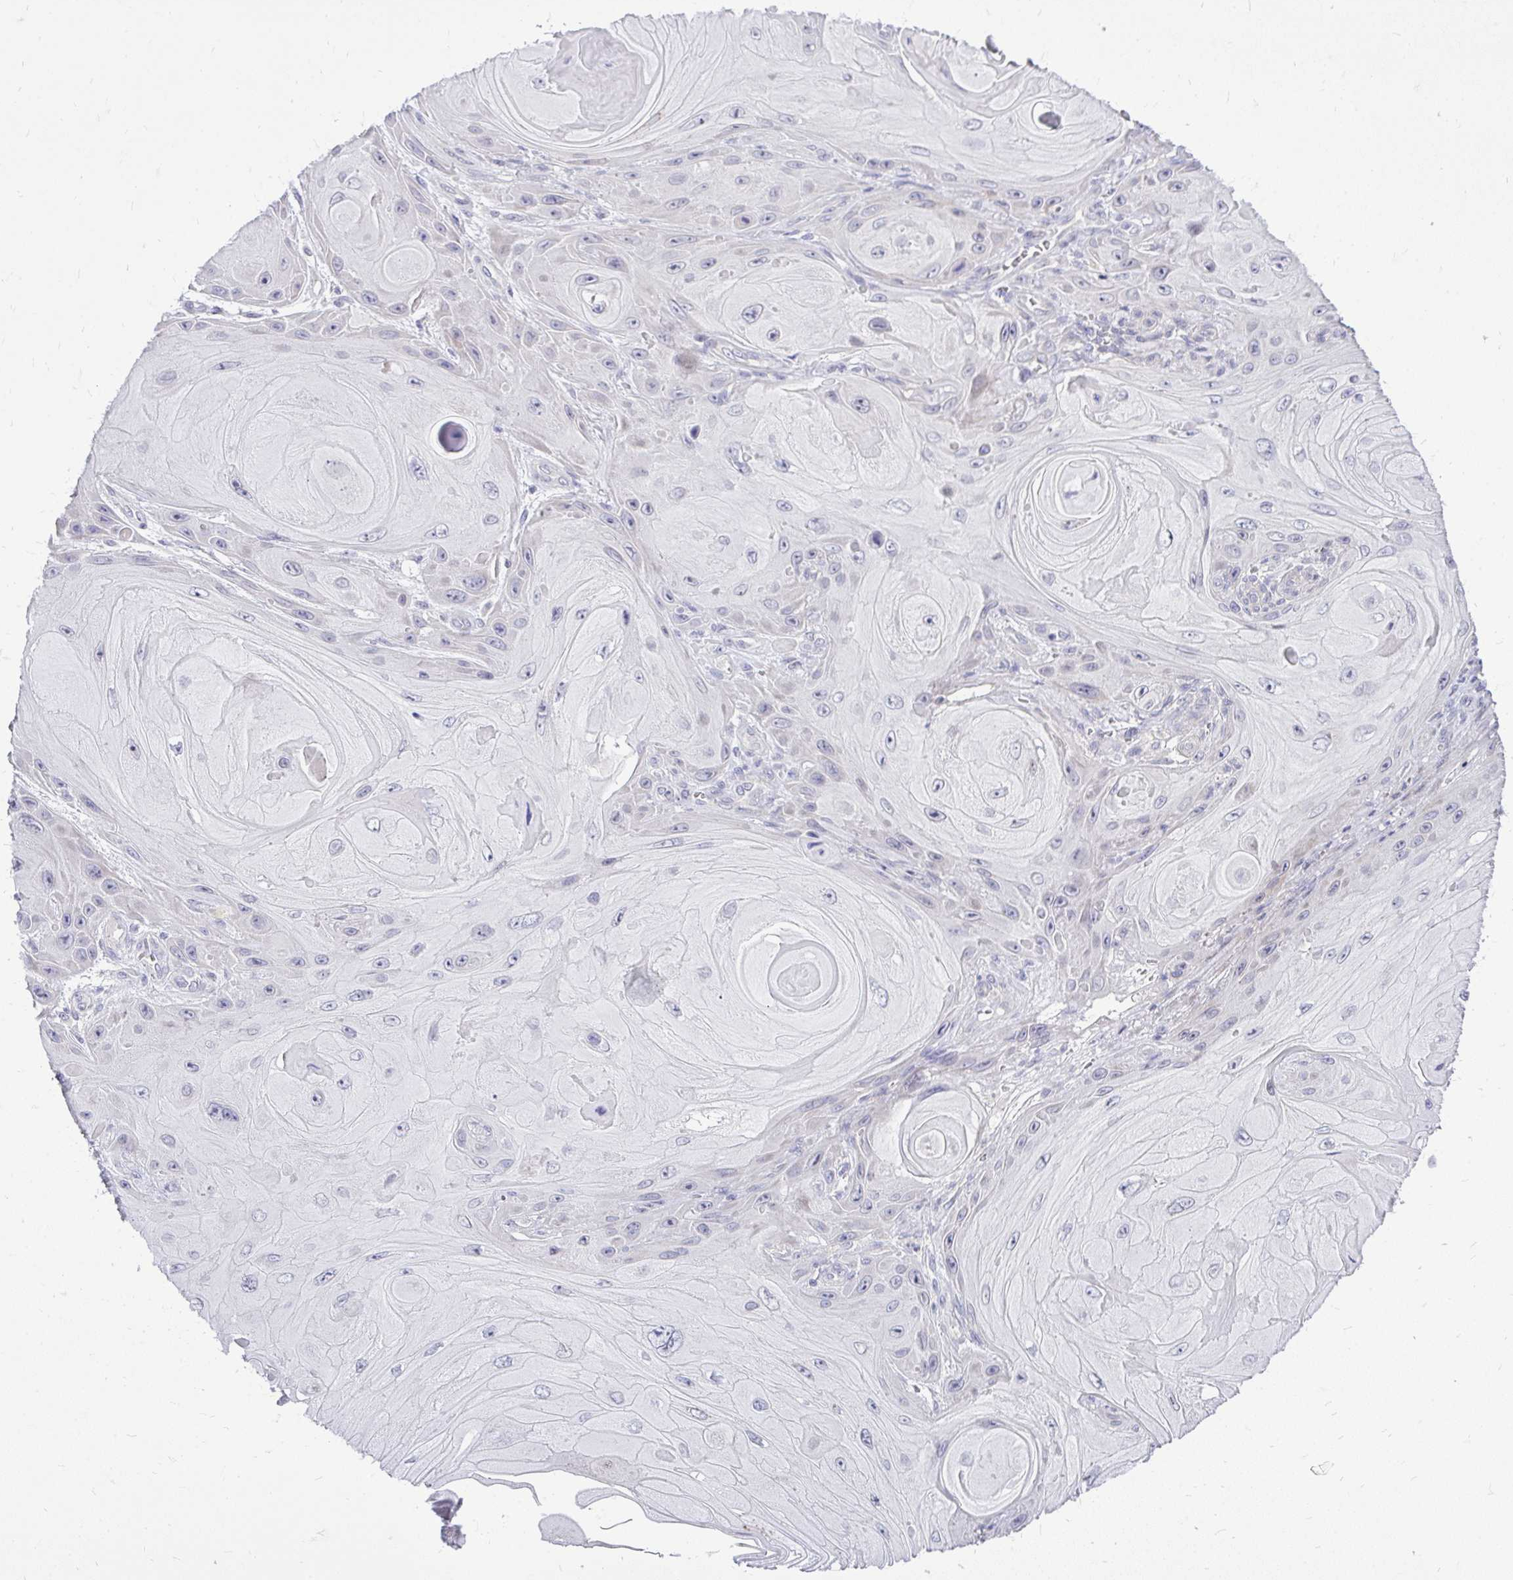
{"staining": {"intensity": "weak", "quantity": "<25%", "location": "cytoplasmic/membranous"}, "tissue": "skin cancer", "cell_type": "Tumor cells", "image_type": "cancer", "snomed": [{"axis": "morphology", "description": "Squamous cell carcinoma, NOS"}, {"axis": "topography", "description": "Skin"}], "caption": "Skin cancer stained for a protein using immunohistochemistry reveals no staining tumor cells.", "gene": "OR8D1", "patient": {"sex": "female", "age": 94}}